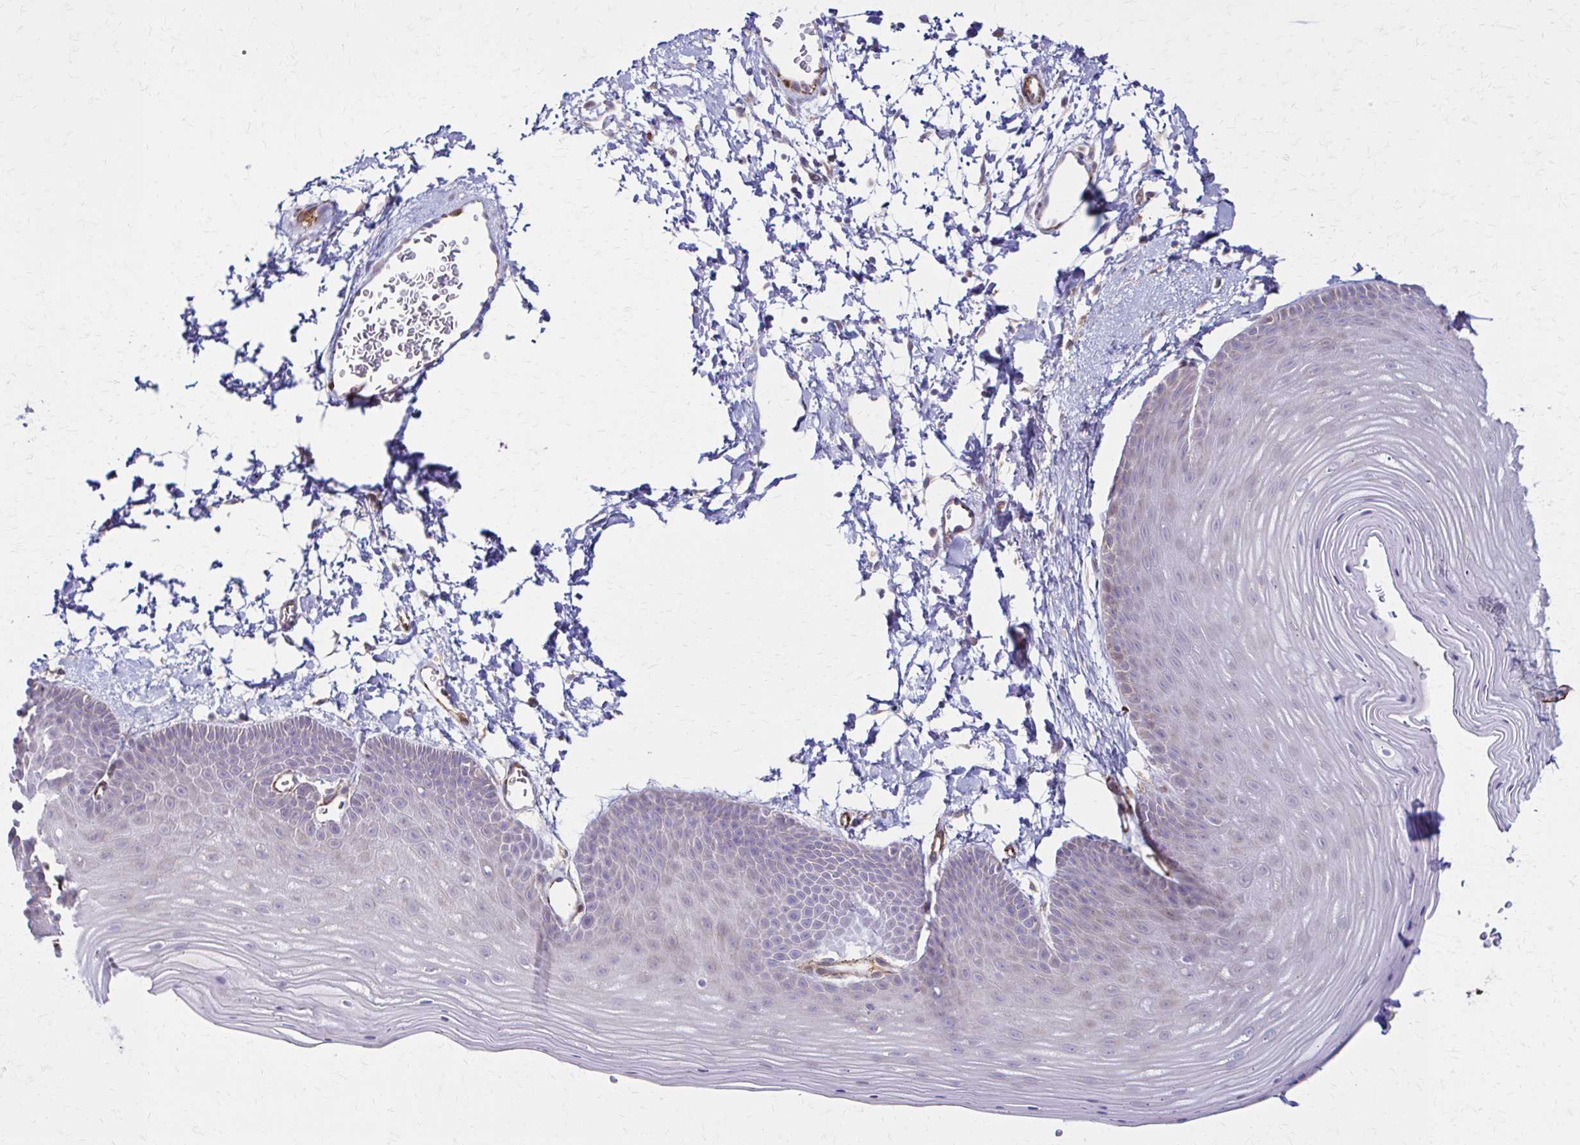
{"staining": {"intensity": "weak", "quantity": "<25%", "location": "cytoplasmic/membranous"}, "tissue": "skin", "cell_type": "Epidermal cells", "image_type": "normal", "snomed": [{"axis": "morphology", "description": "Normal tissue, NOS"}, {"axis": "topography", "description": "Anal"}], "caption": "This histopathology image is of normal skin stained with immunohistochemistry (IHC) to label a protein in brown with the nuclei are counter-stained blue. There is no staining in epidermal cells. Nuclei are stained in blue.", "gene": "TIMMDC1", "patient": {"sex": "male", "age": 53}}